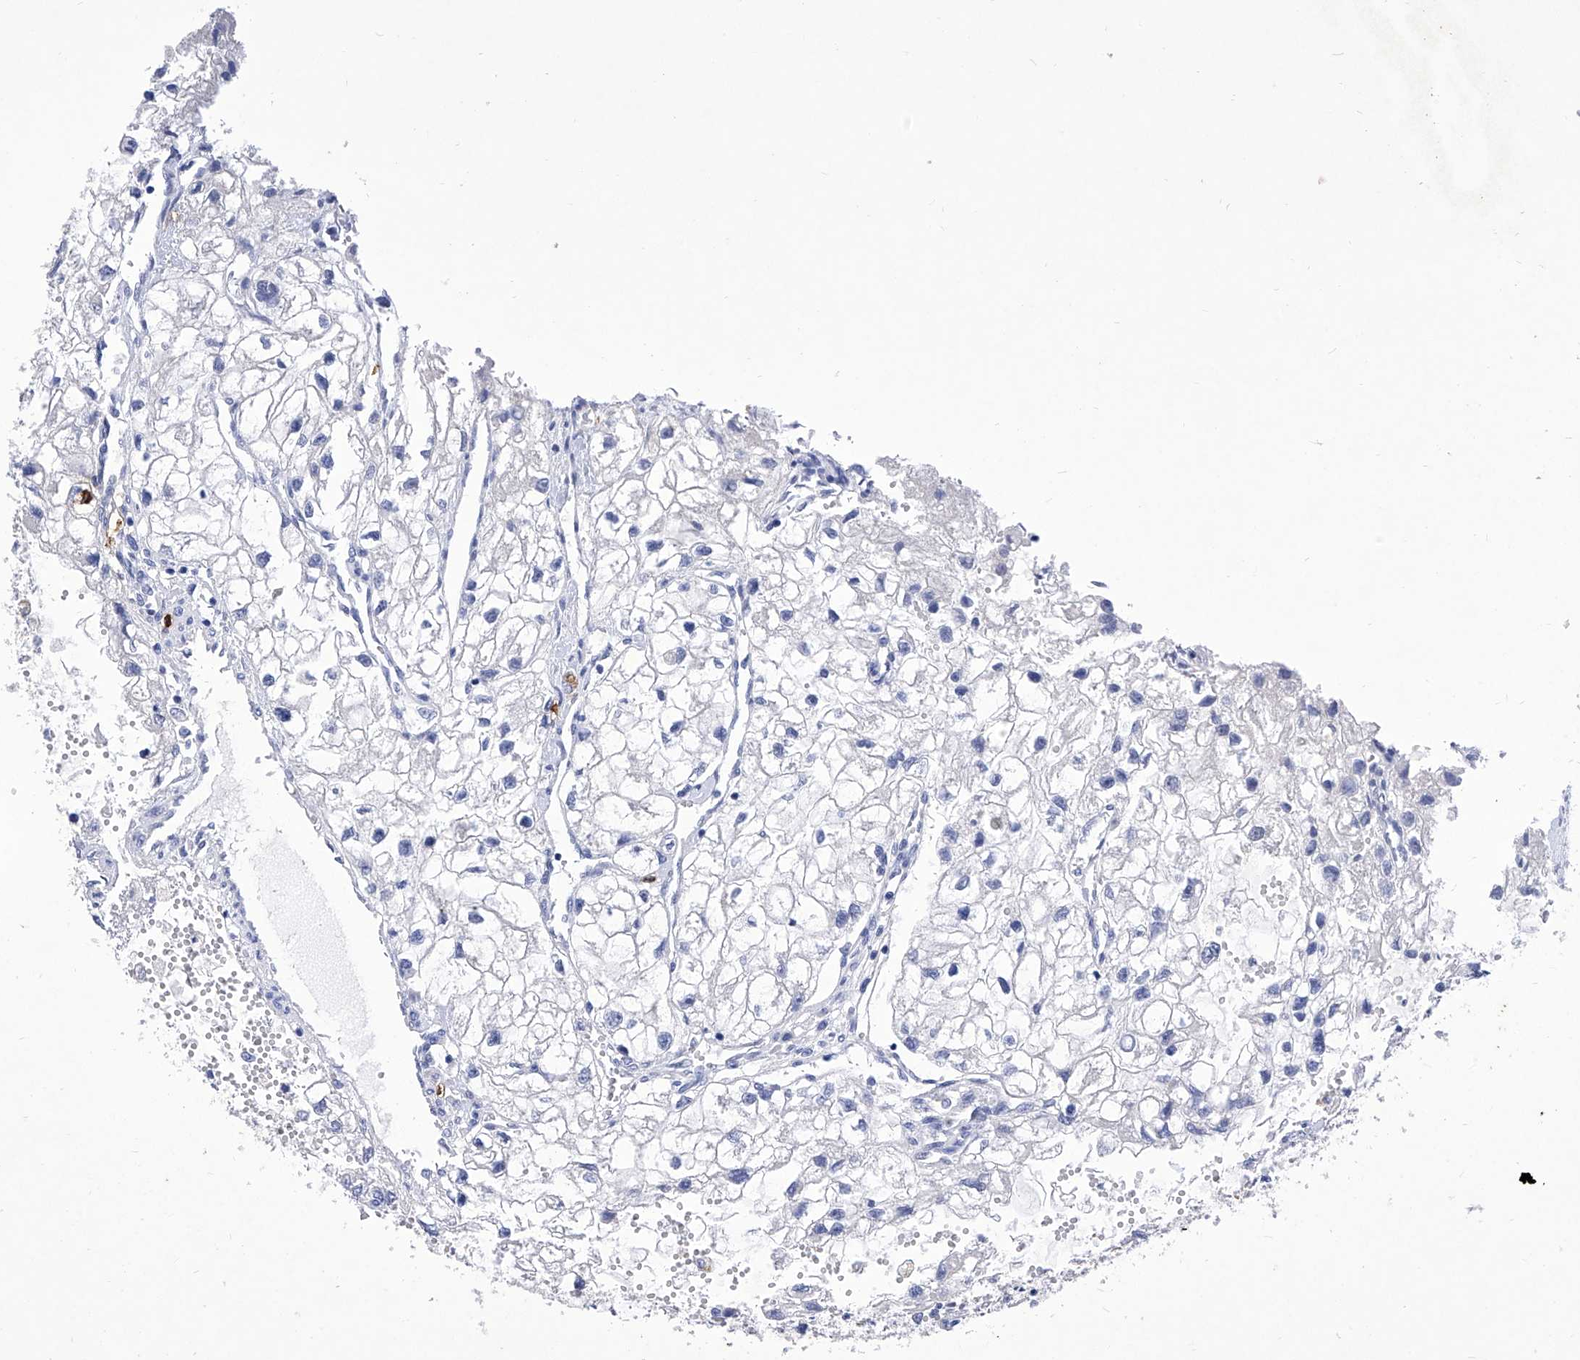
{"staining": {"intensity": "negative", "quantity": "none", "location": "none"}, "tissue": "renal cancer", "cell_type": "Tumor cells", "image_type": "cancer", "snomed": [{"axis": "morphology", "description": "Adenocarcinoma, NOS"}, {"axis": "topography", "description": "Kidney"}], "caption": "An image of human renal cancer is negative for staining in tumor cells. (DAB (3,3'-diaminobenzidine) IHC, high magnification).", "gene": "IFNL2", "patient": {"sex": "female", "age": 70}}